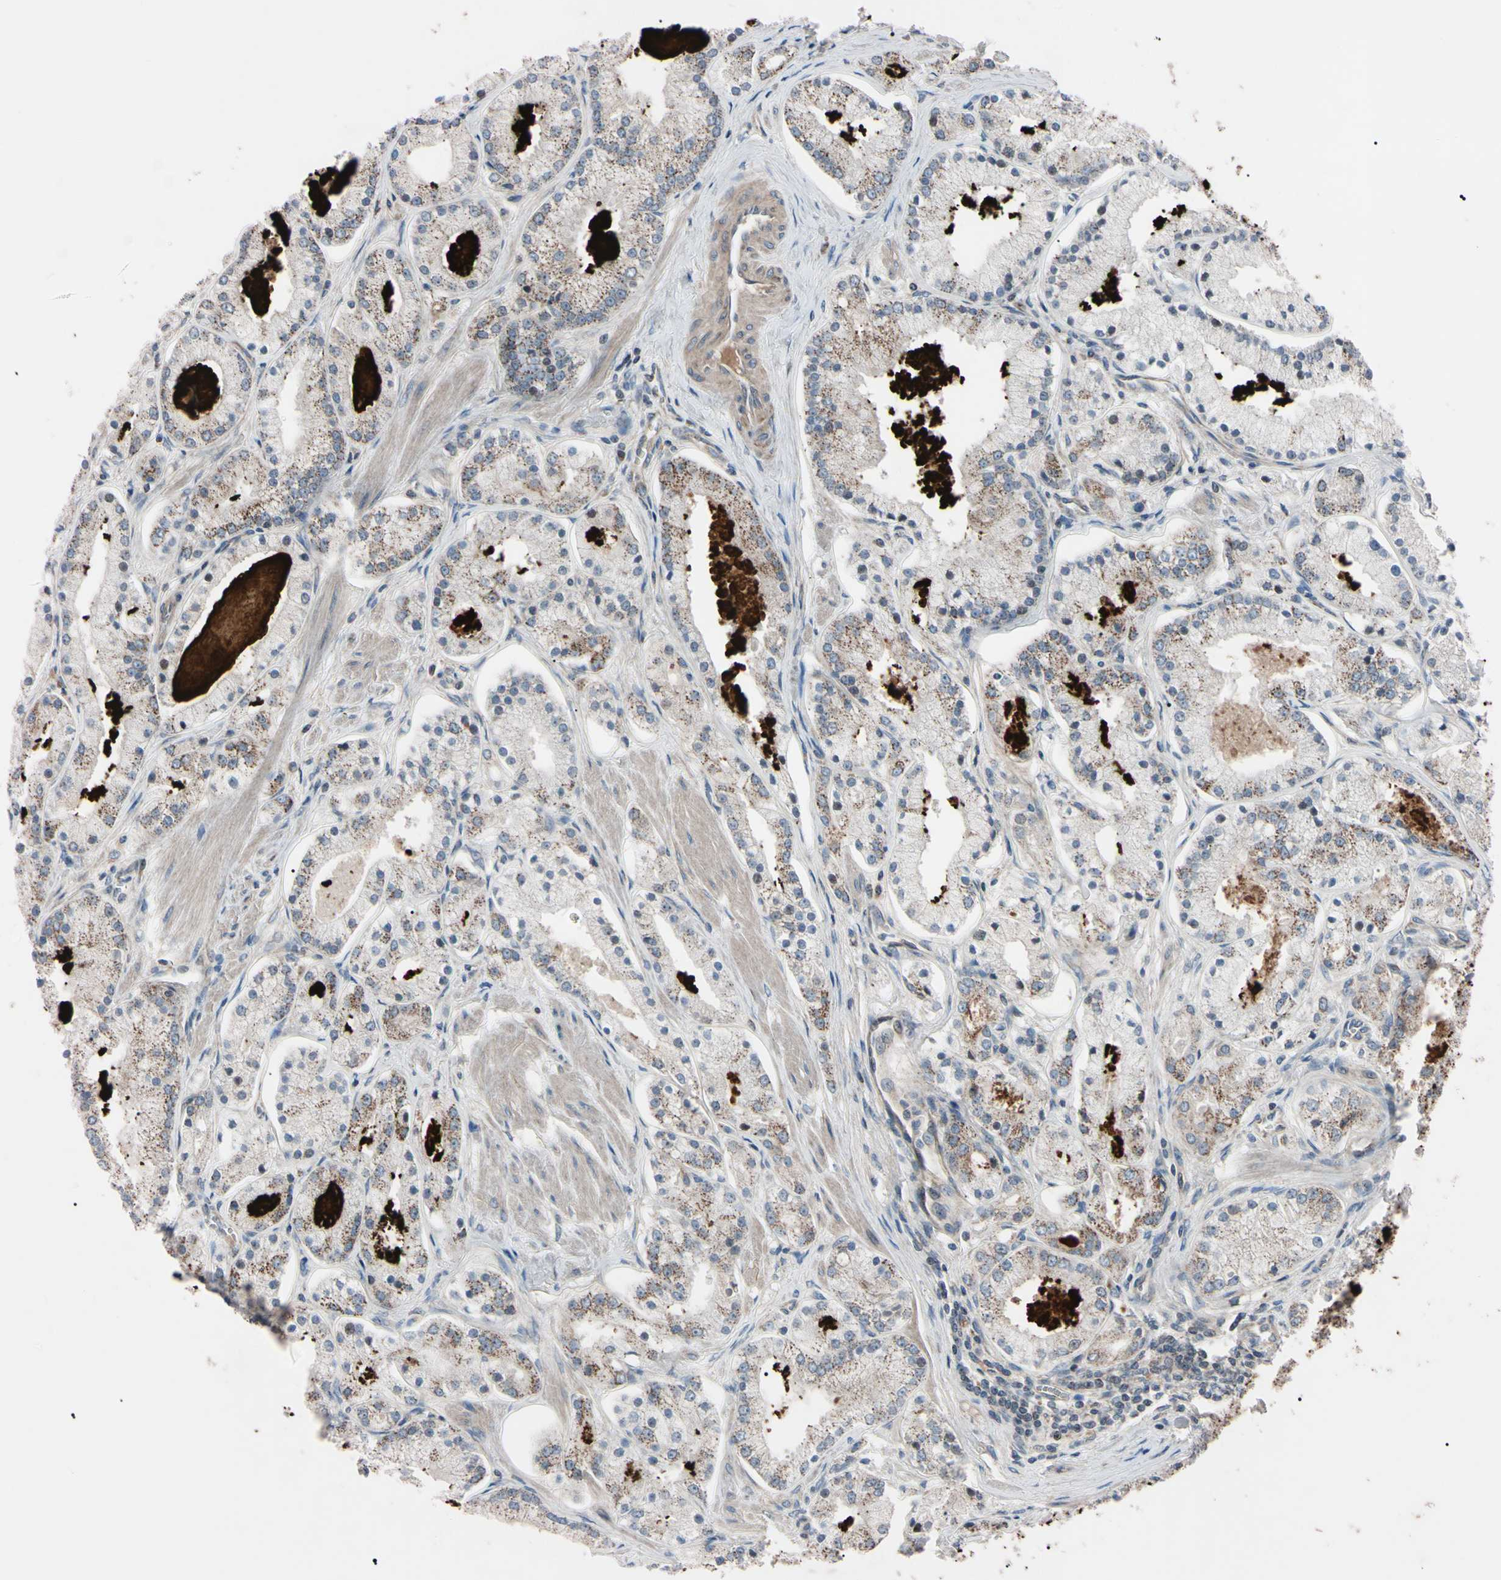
{"staining": {"intensity": "weak", "quantity": ">75%", "location": "cytoplasmic/membranous"}, "tissue": "prostate cancer", "cell_type": "Tumor cells", "image_type": "cancer", "snomed": [{"axis": "morphology", "description": "Adenocarcinoma, High grade"}, {"axis": "topography", "description": "Prostate"}], "caption": "Brown immunohistochemical staining in high-grade adenocarcinoma (prostate) displays weak cytoplasmic/membranous staining in about >75% of tumor cells.", "gene": "TNFRSF1A", "patient": {"sex": "male", "age": 66}}